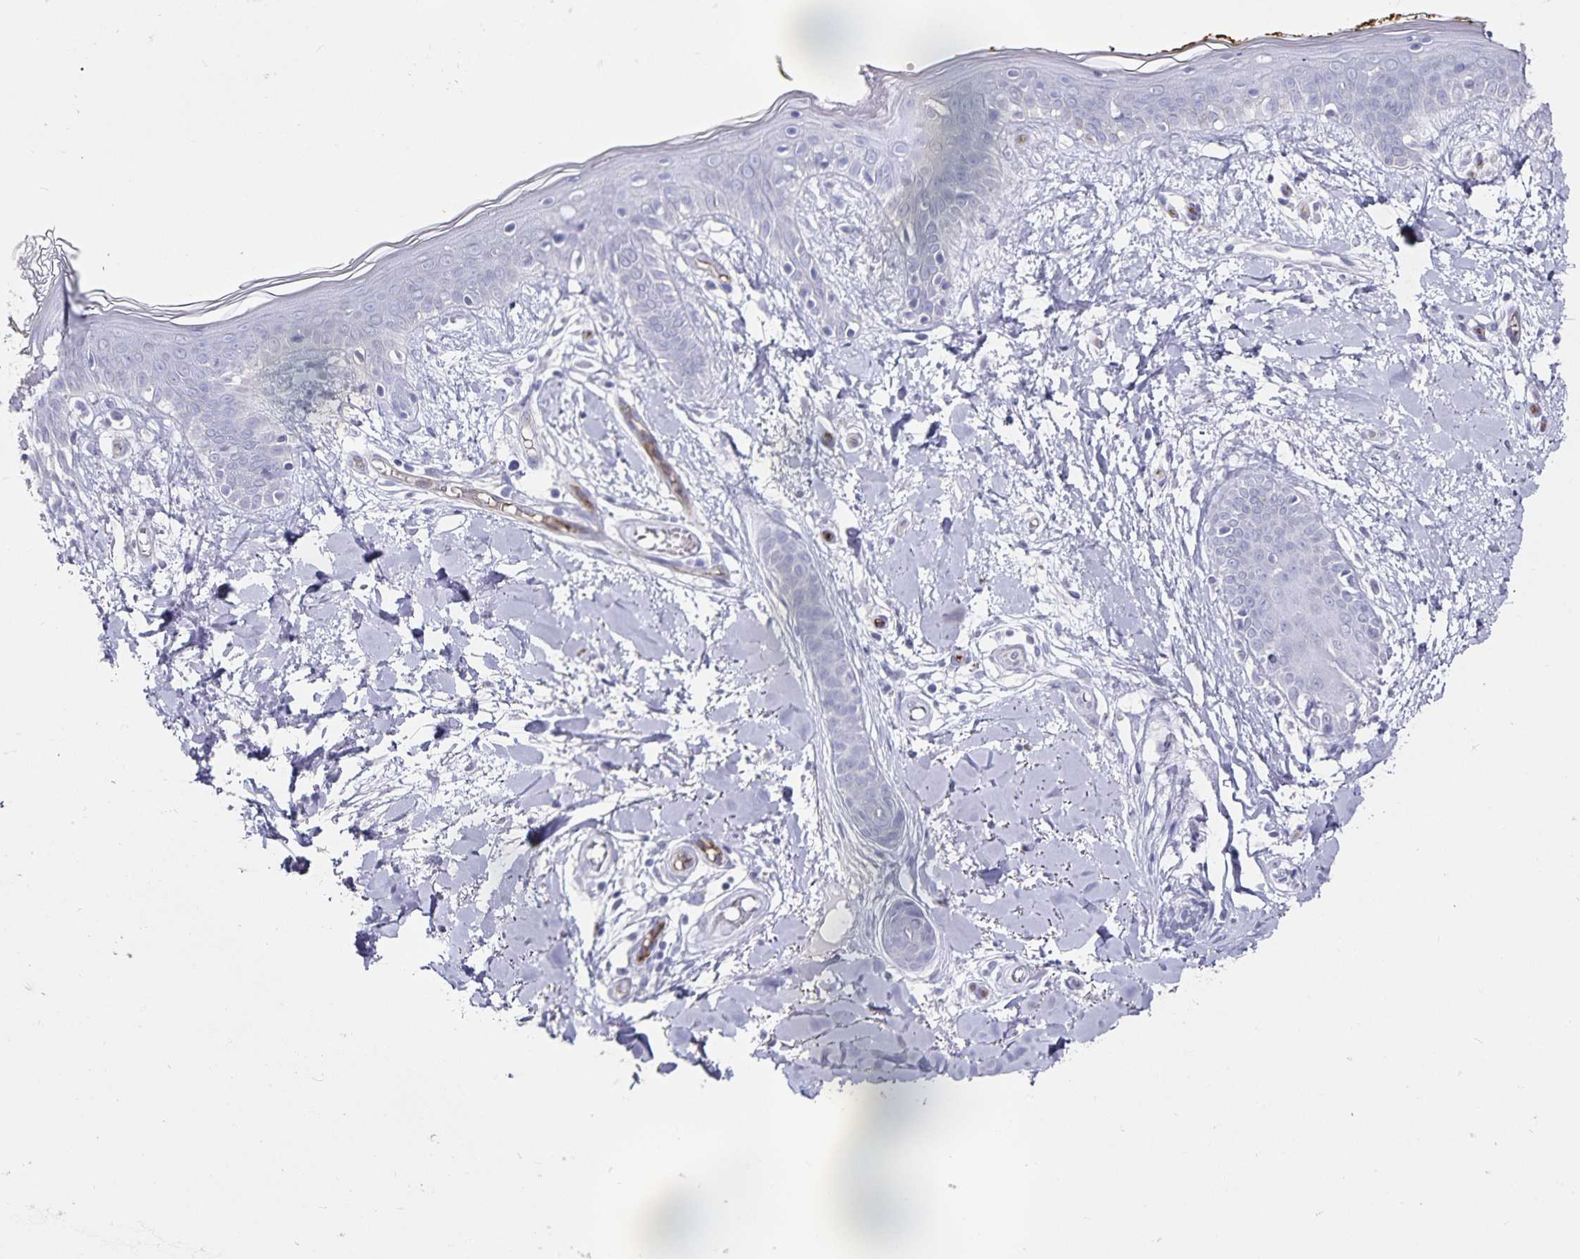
{"staining": {"intensity": "negative", "quantity": "none", "location": "none"}, "tissue": "skin", "cell_type": "Fibroblasts", "image_type": "normal", "snomed": [{"axis": "morphology", "description": "Normal tissue, NOS"}, {"axis": "topography", "description": "Skin"}], "caption": "An immunohistochemistry photomicrograph of unremarkable skin is shown. There is no staining in fibroblasts of skin. The staining is performed using DAB brown chromogen with nuclei counter-stained in using hematoxylin.", "gene": "PODXL", "patient": {"sex": "female", "age": 34}}